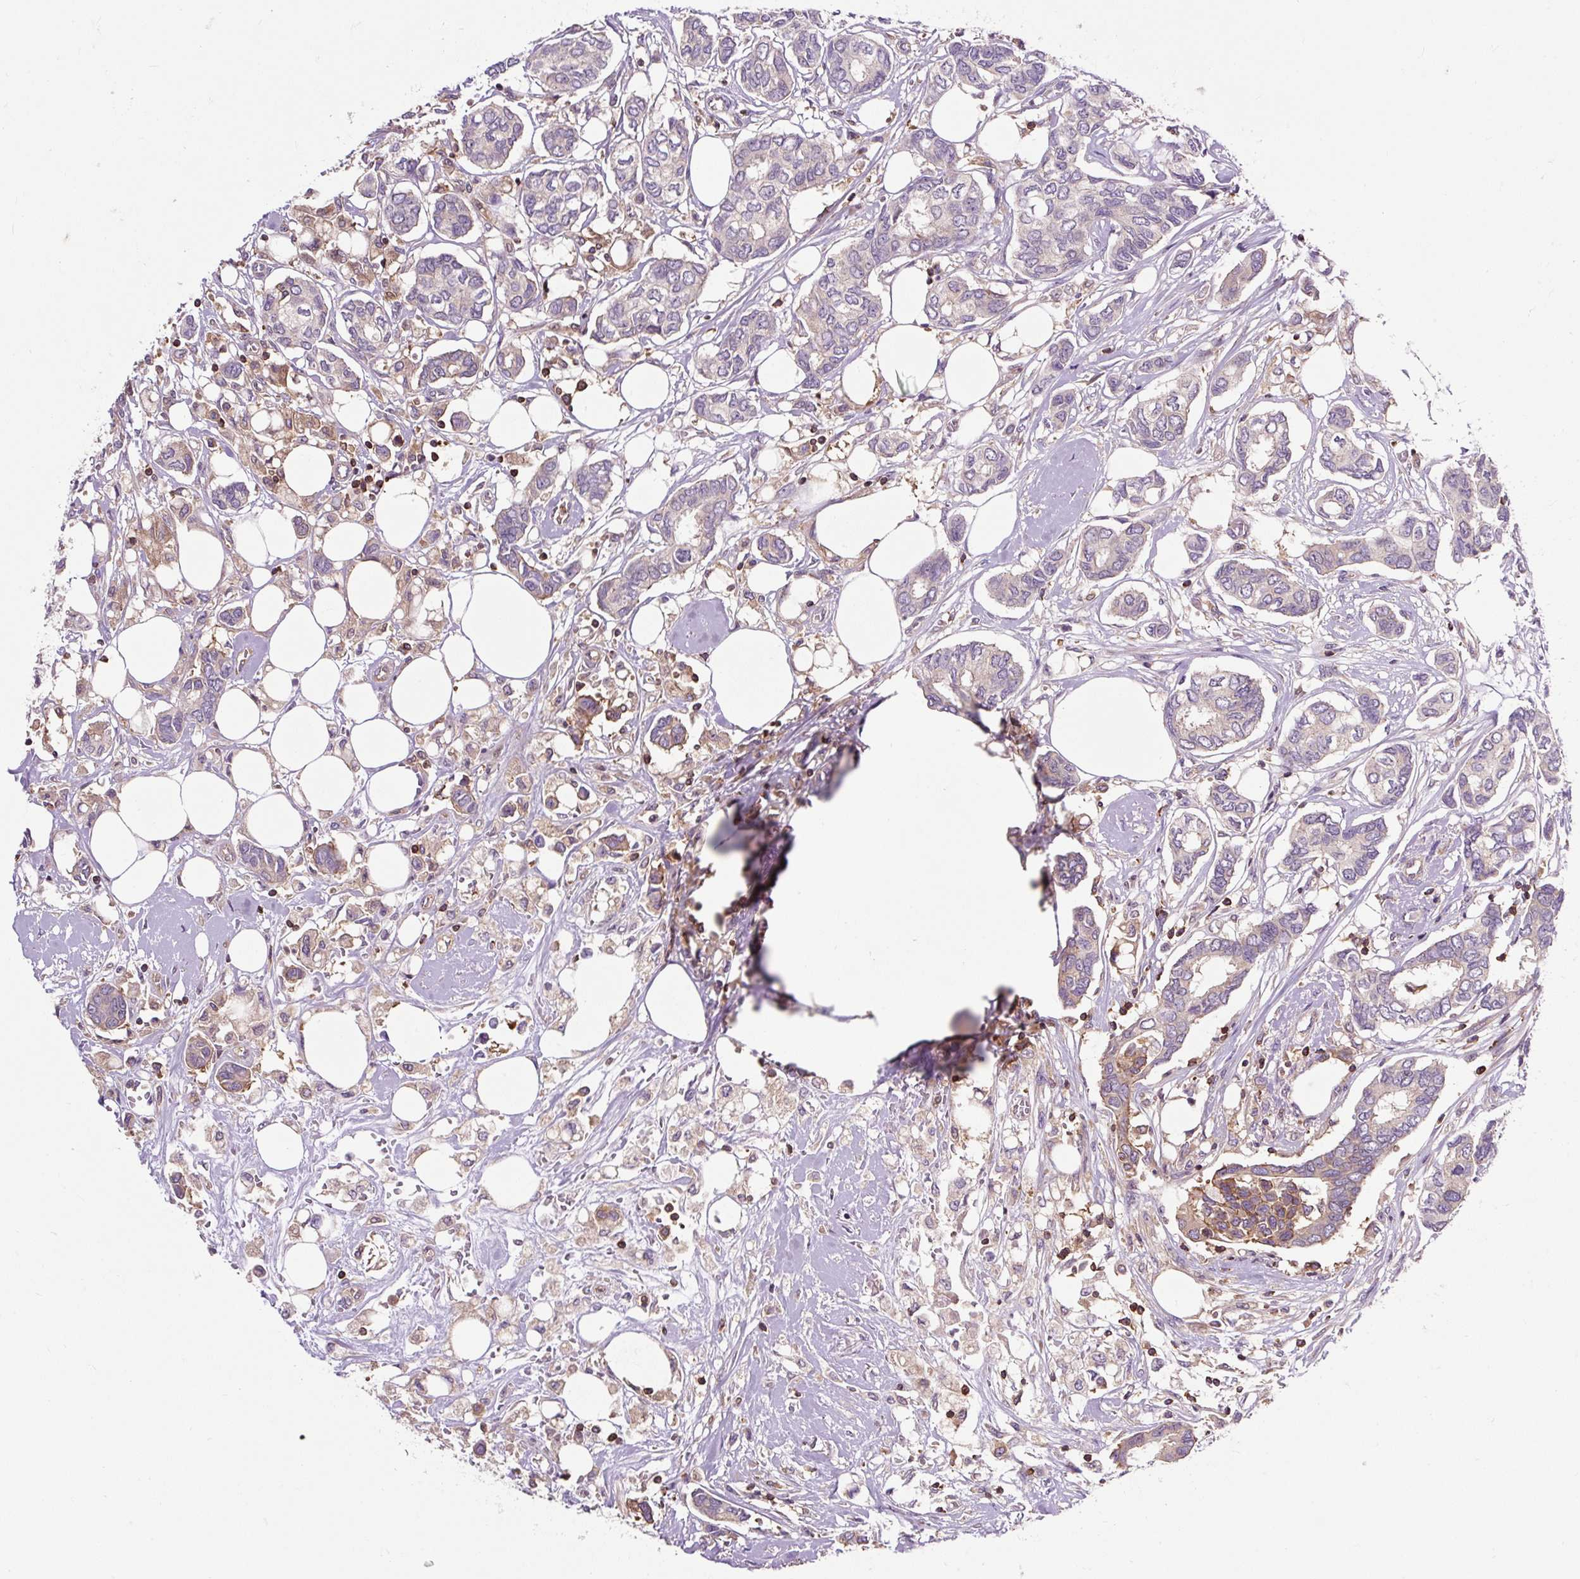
{"staining": {"intensity": "moderate", "quantity": "<25%", "location": "cytoplasmic/membranous"}, "tissue": "breast cancer", "cell_type": "Tumor cells", "image_type": "cancer", "snomed": [{"axis": "morphology", "description": "Duct carcinoma"}, {"axis": "topography", "description": "Breast"}], "caption": "There is low levels of moderate cytoplasmic/membranous positivity in tumor cells of breast invasive ductal carcinoma, as demonstrated by immunohistochemical staining (brown color).", "gene": "CISD3", "patient": {"sex": "female", "age": 73}}